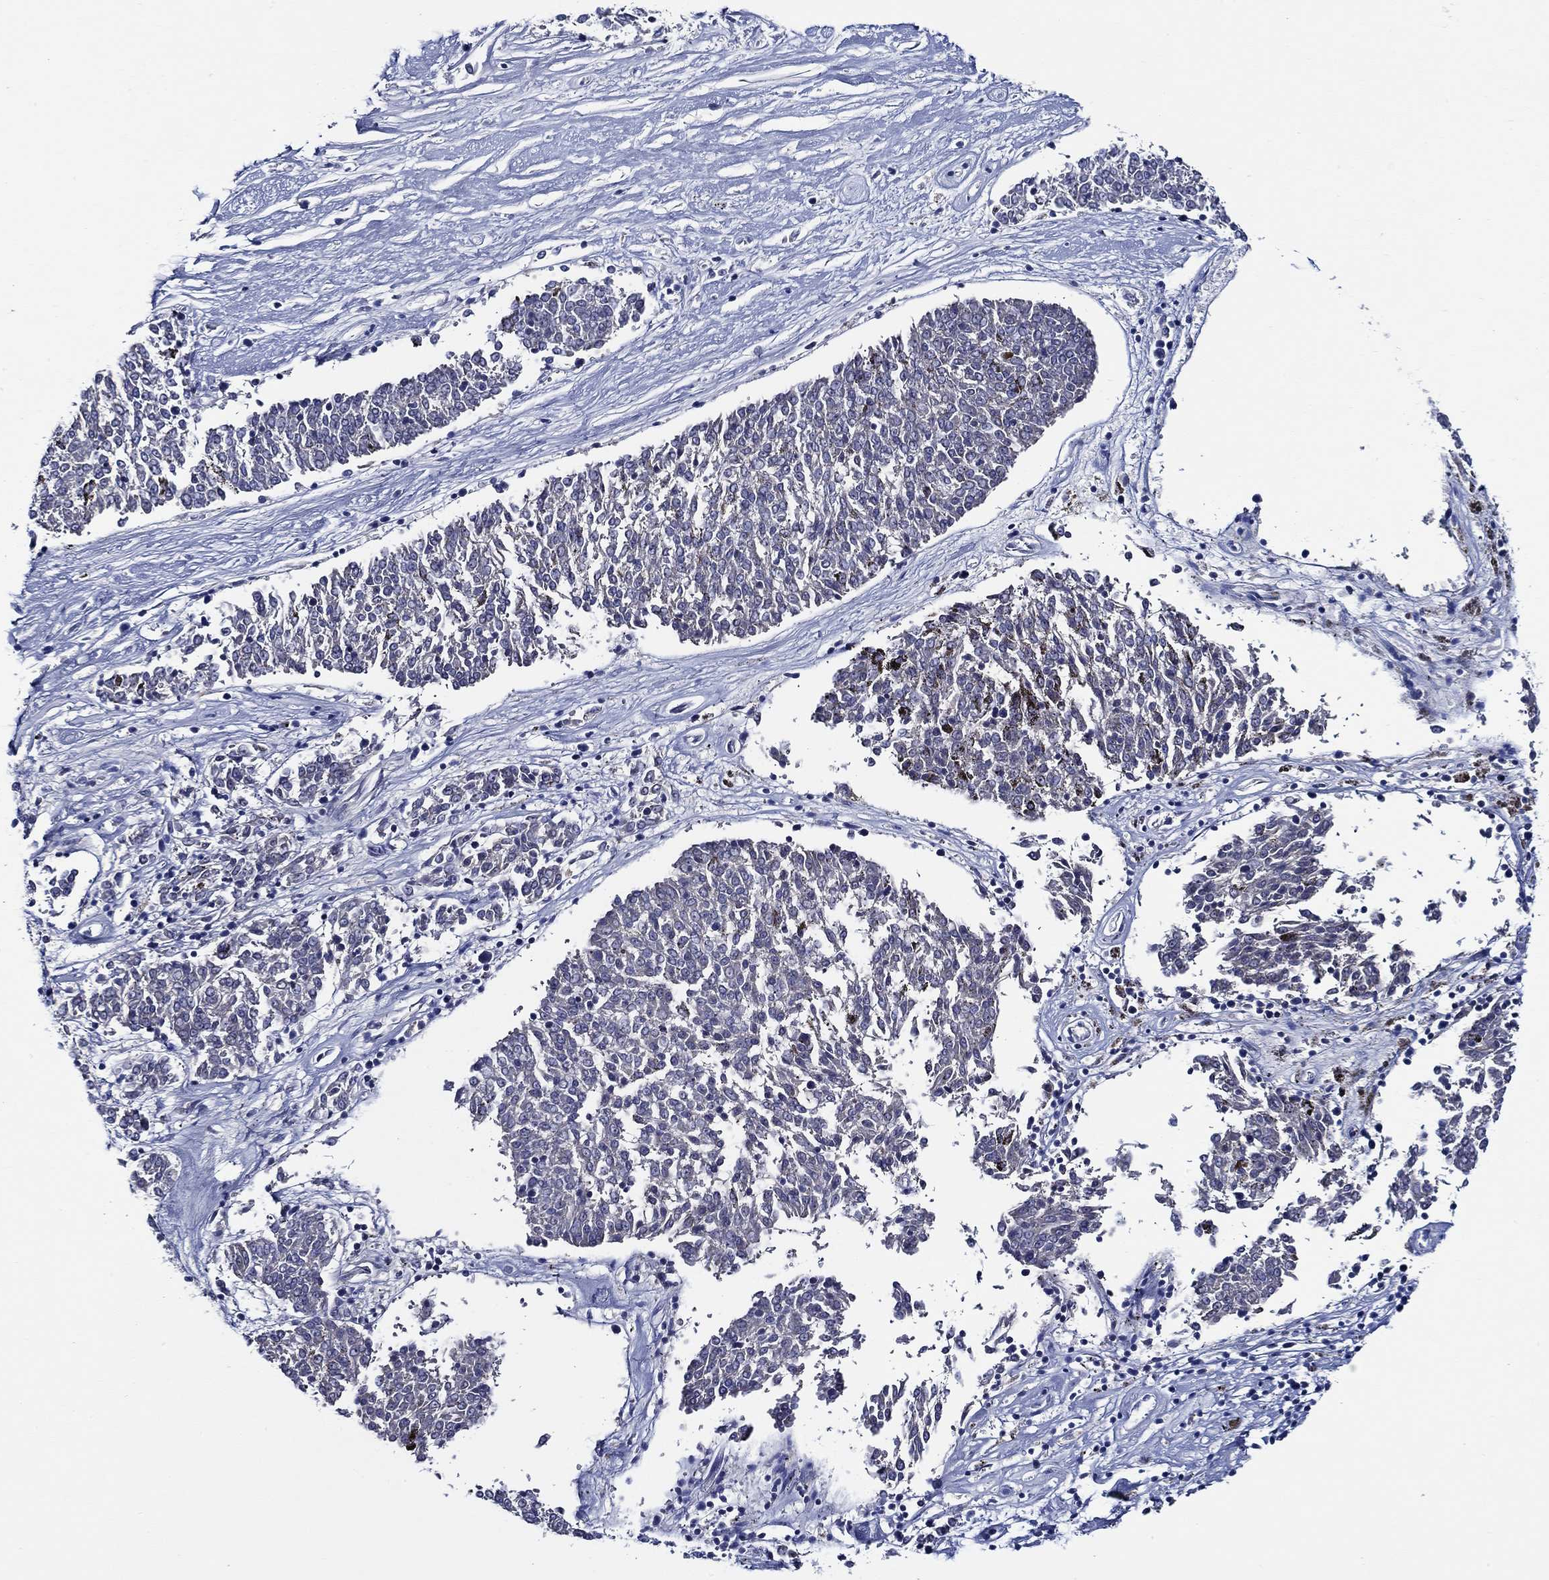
{"staining": {"intensity": "negative", "quantity": "none", "location": "none"}, "tissue": "melanoma", "cell_type": "Tumor cells", "image_type": "cancer", "snomed": [{"axis": "morphology", "description": "Malignant melanoma, NOS"}, {"axis": "topography", "description": "Skin"}], "caption": "Immunohistochemistry (IHC) of human malignant melanoma displays no expression in tumor cells. Brightfield microscopy of immunohistochemistry (IHC) stained with DAB (3,3'-diaminobenzidine) (brown) and hematoxylin (blue), captured at high magnification.", "gene": "ALOX12", "patient": {"sex": "female", "age": 72}}